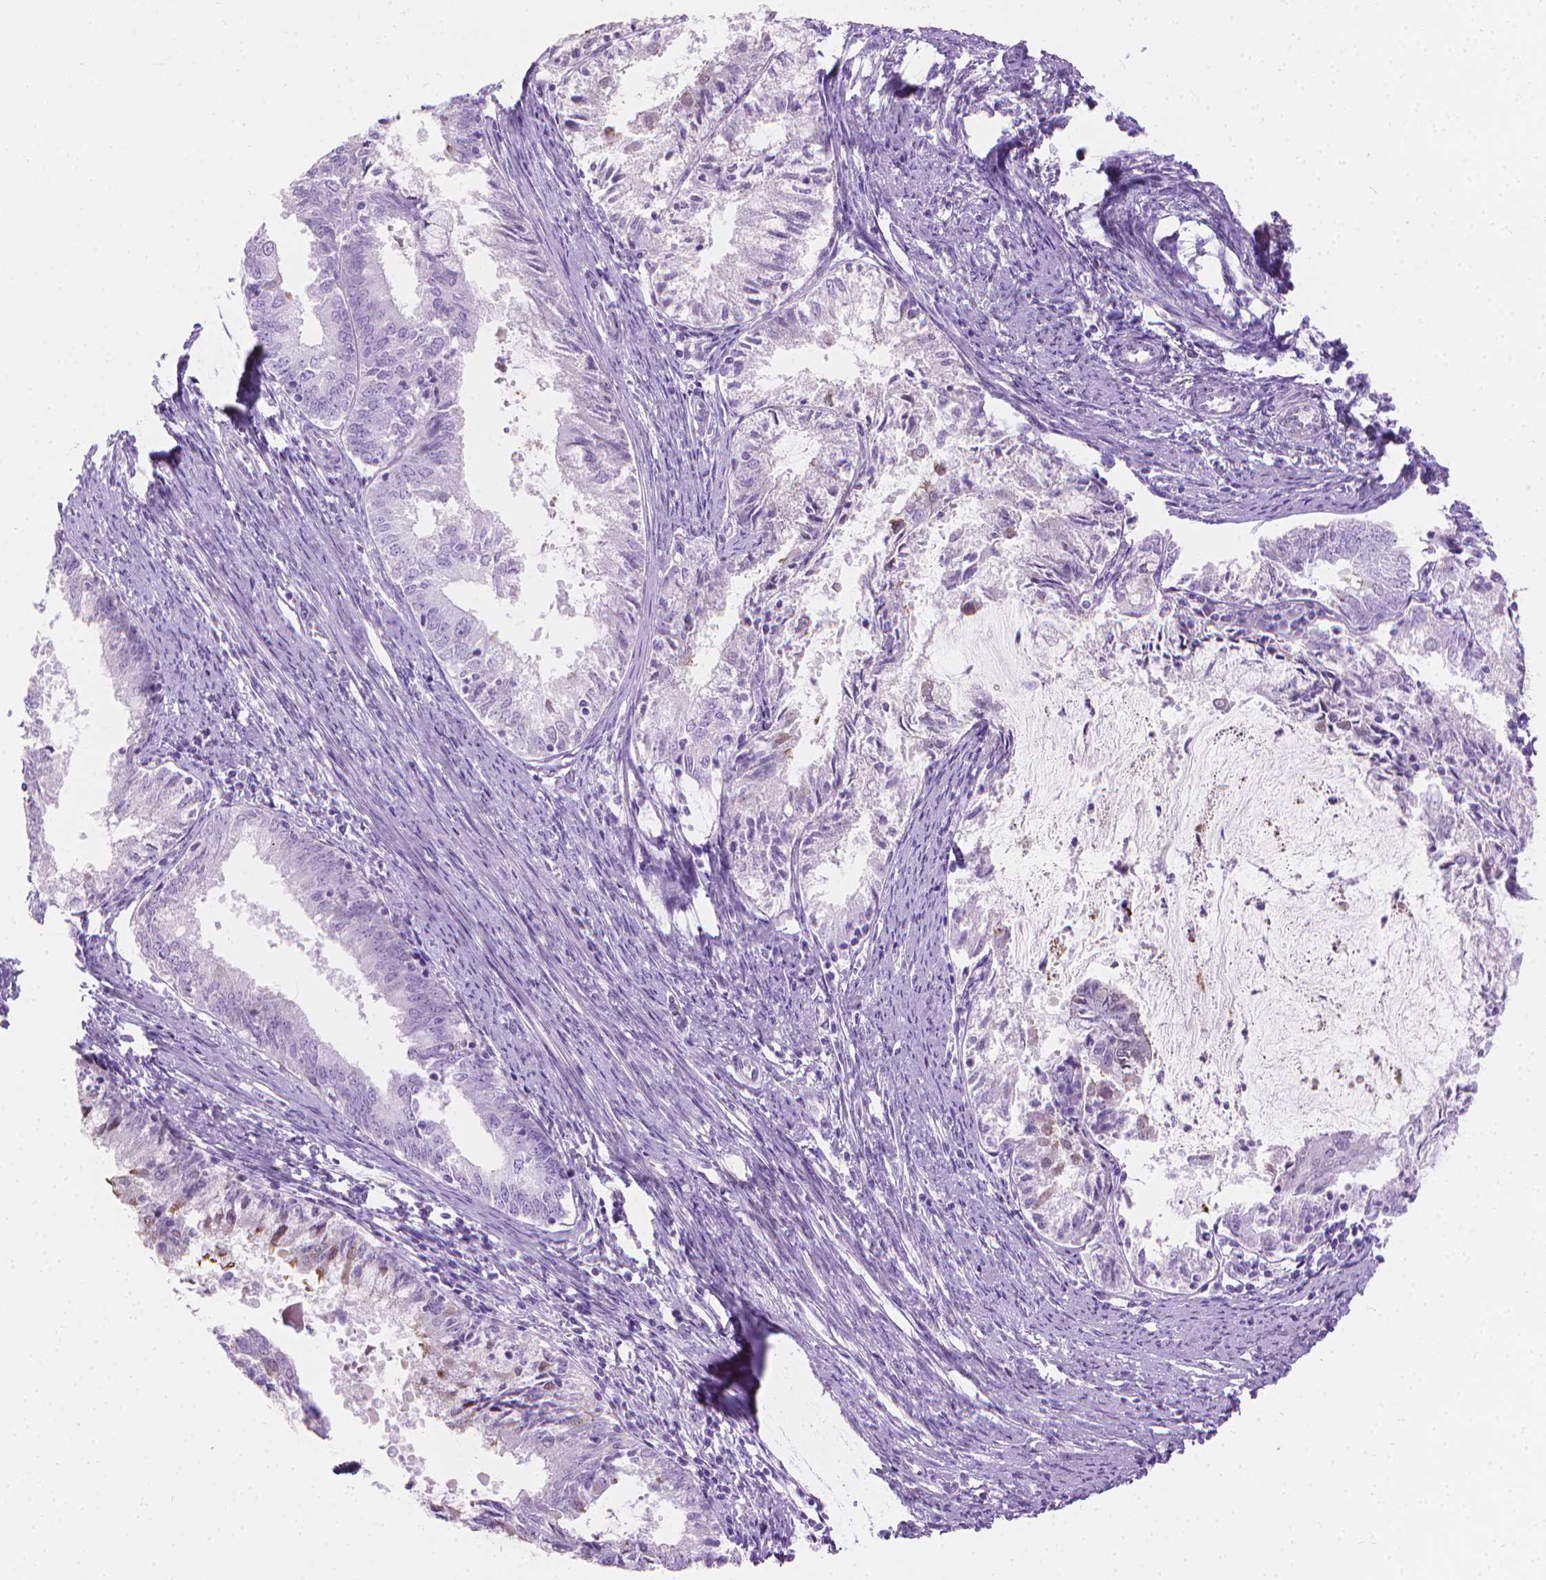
{"staining": {"intensity": "negative", "quantity": "none", "location": "none"}, "tissue": "endometrial cancer", "cell_type": "Tumor cells", "image_type": "cancer", "snomed": [{"axis": "morphology", "description": "Adenocarcinoma, NOS"}, {"axis": "topography", "description": "Endometrium"}], "caption": "IHC histopathology image of neoplastic tissue: adenocarcinoma (endometrial) stained with DAB reveals no significant protein expression in tumor cells. Brightfield microscopy of IHC stained with DAB (brown) and hematoxylin (blue), captured at high magnification.", "gene": "CFAP52", "patient": {"sex": "female", "age": 57}}